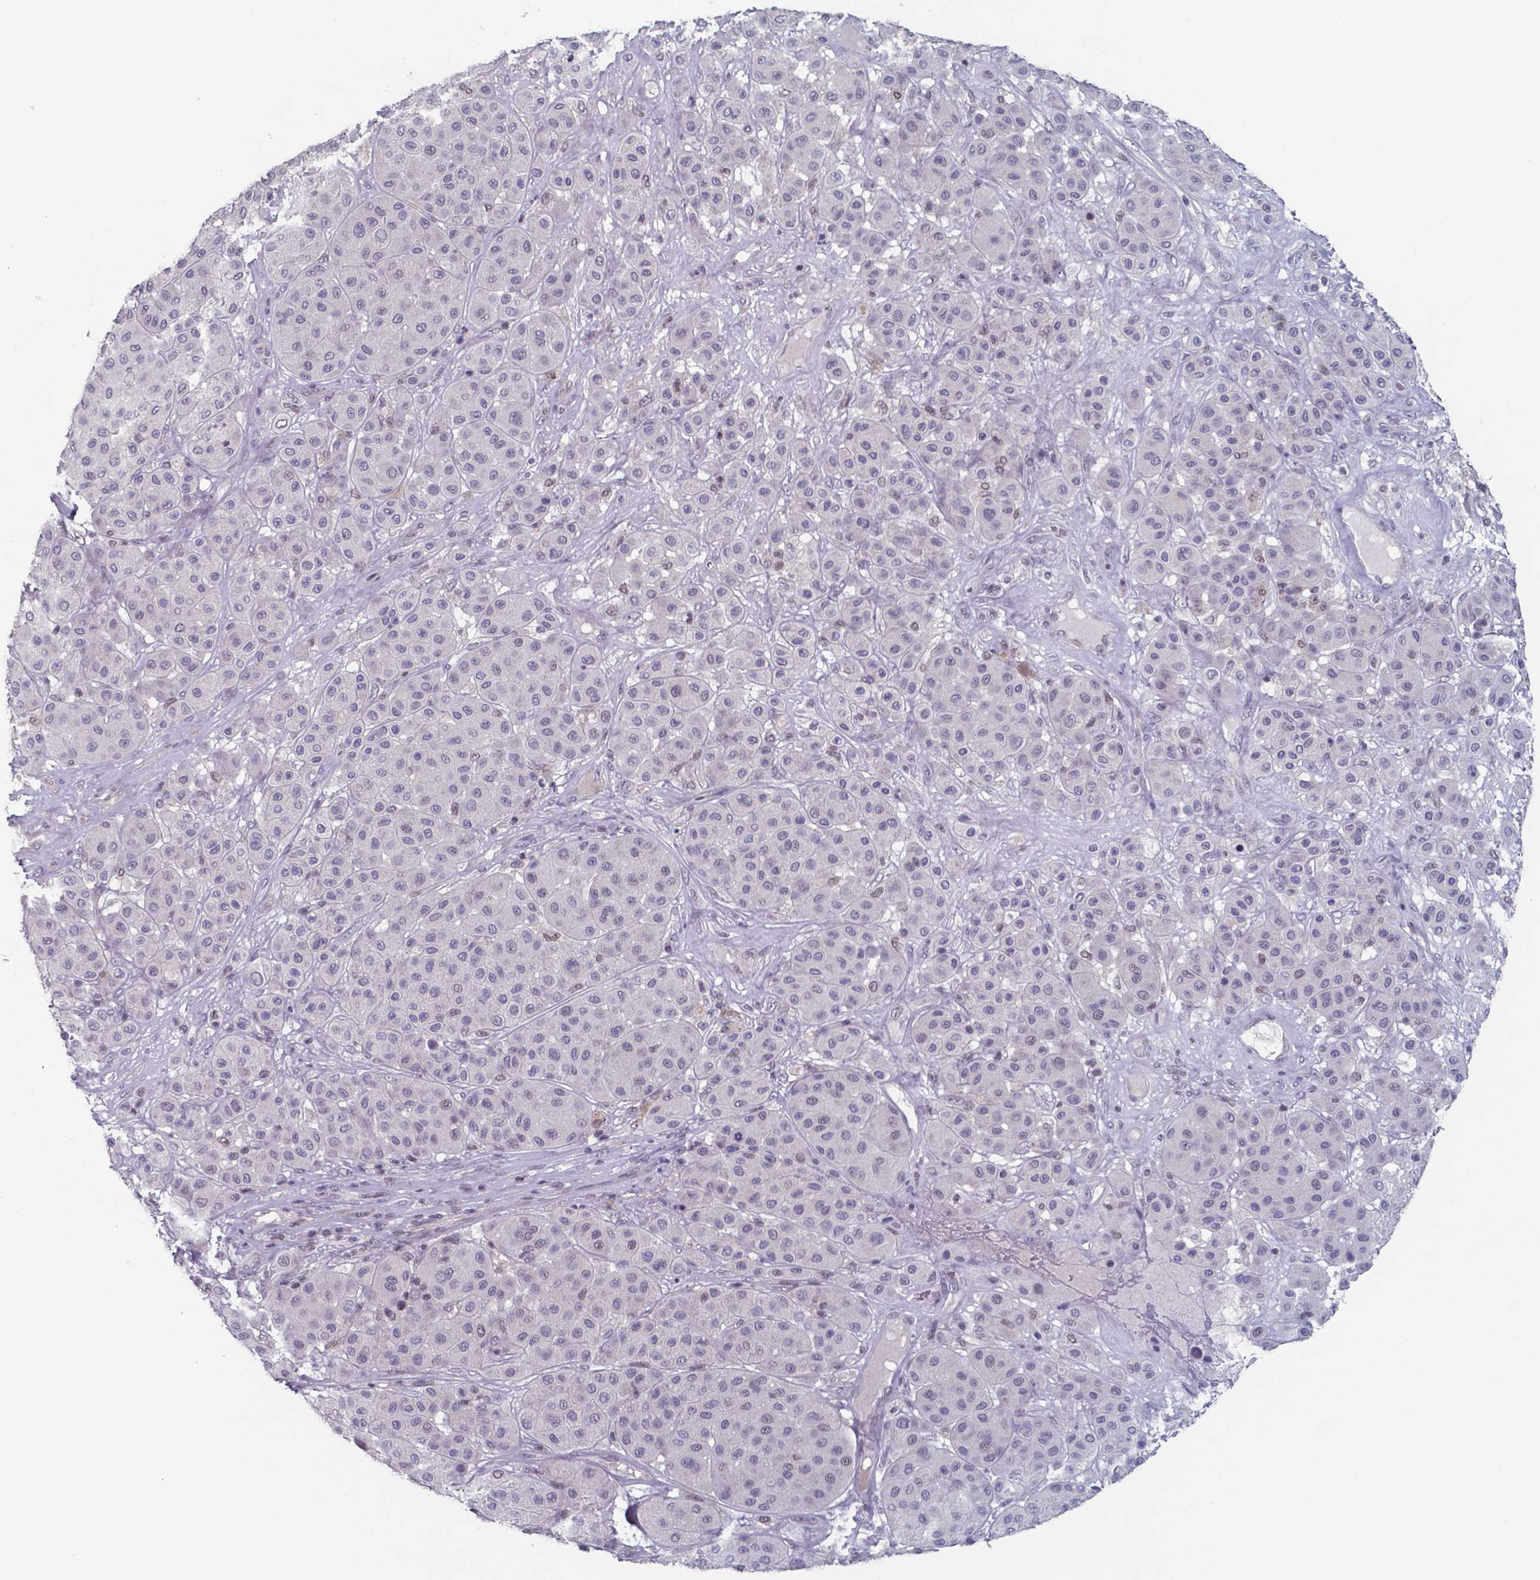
{"staining": {"intensity": "negative", "quantity": "none", "location": "none"}, "tissue": "melanoma", "cell_type": "Tumor cells", "image_type": "cancer", "snomed": [{"axis": "morphology", "description": "Malignant melanoma, Metastatic site"}, {"axis": "topography", "description": "Smooth muscle"}], "caption": "Micrograph shows no protein expression in tumor cells of melanoma tissue.", "gene": "TDP2", "patient": {"sex": "male", "age": 41}}